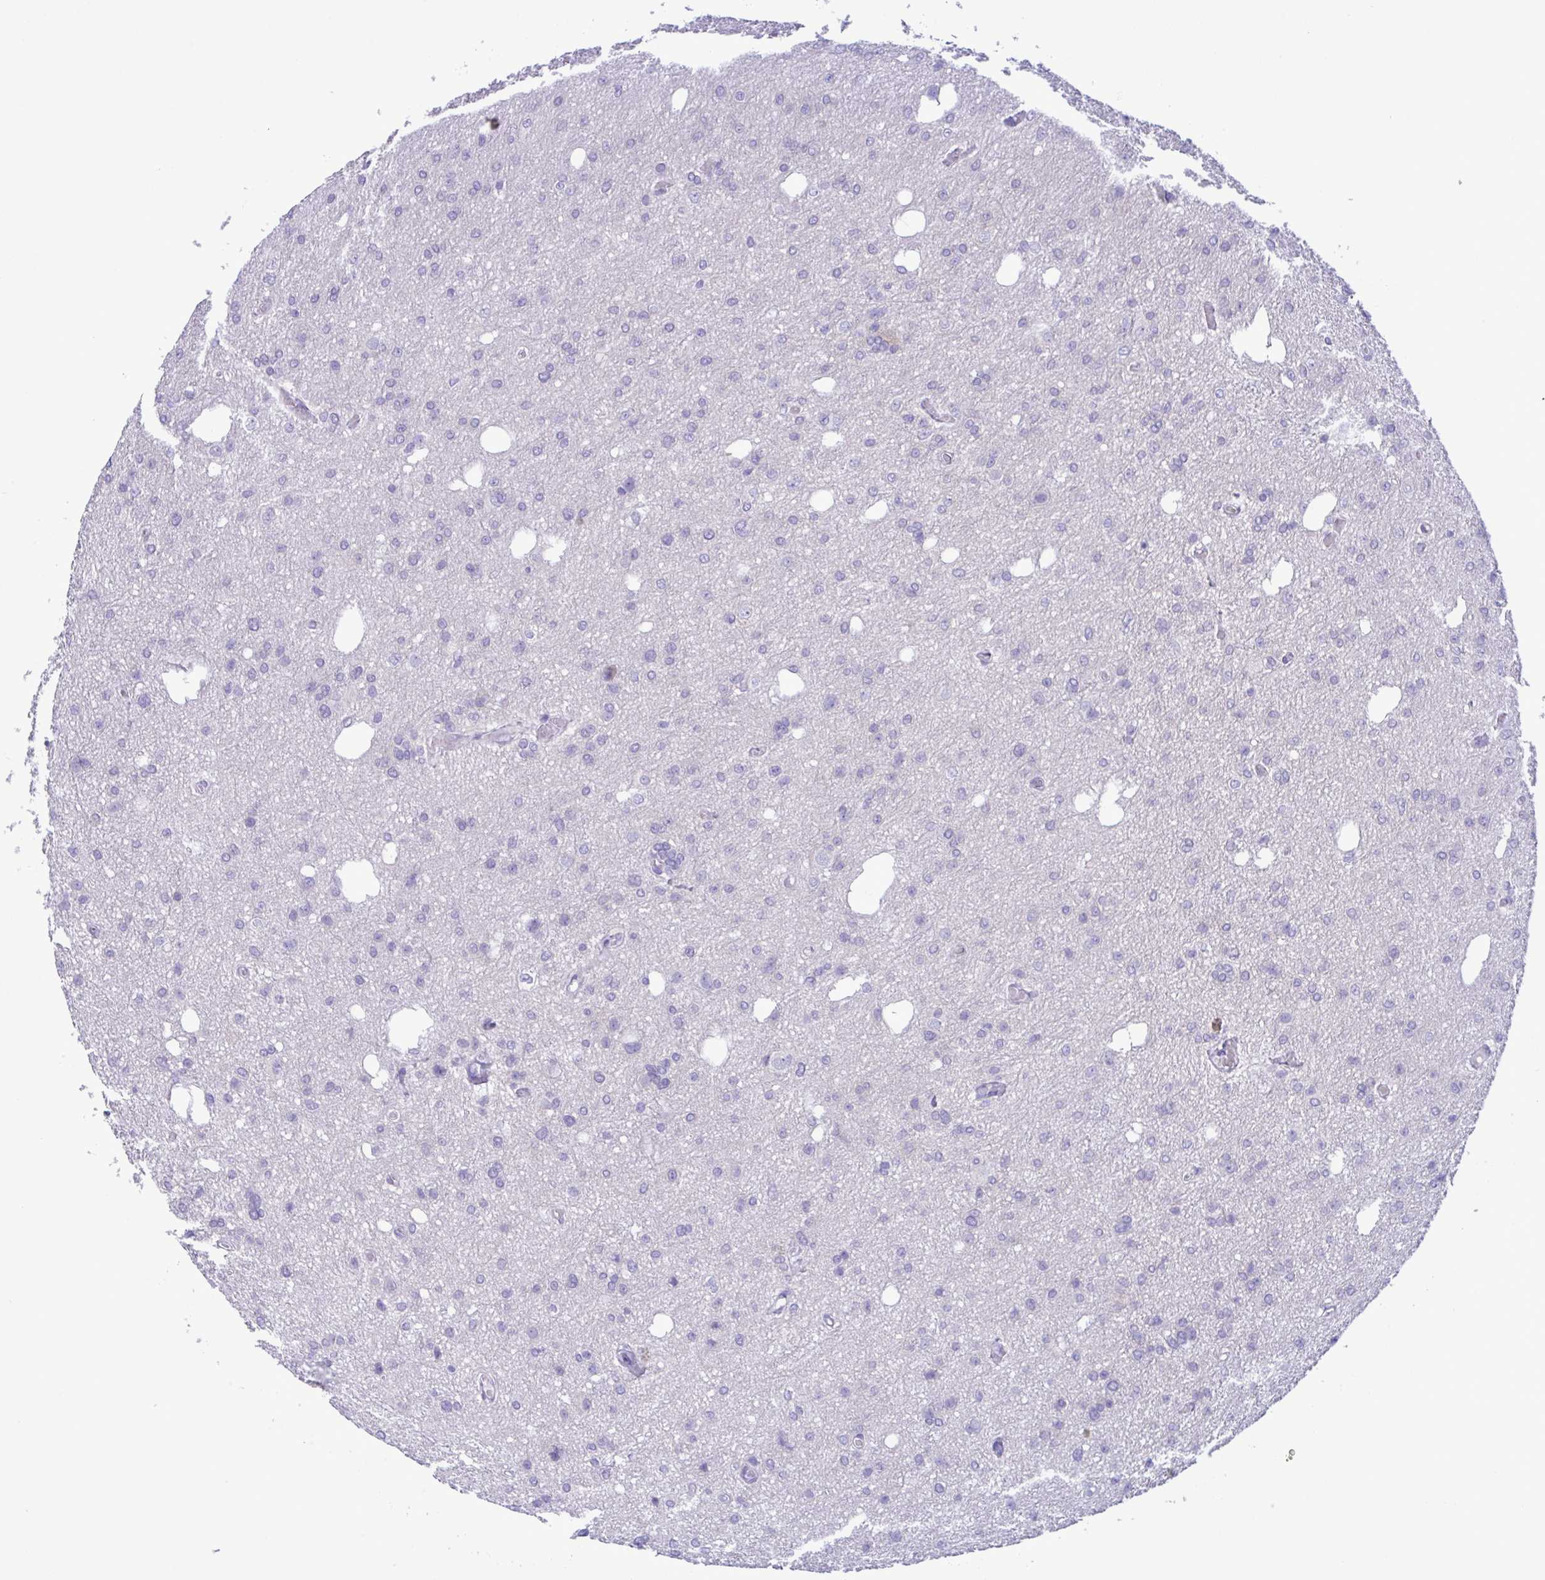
{"staining": {"intensity": "negative", "quantity": "none", "location": "none"}, "tissue": "glioma", "cell_type": "Tumor cells", "image_type": "cancer", "snomed": [{"axis": "morphology", "description": "Glioma, malignant, Low grade"}, {"axis": "topography", "description": "Brain"}], "caption": "This is a image of IHC staining of glioma, which shows no expression in tumor cells.", "gene": "SREBF1", "patient": {"sex": "male", "age": 26}}